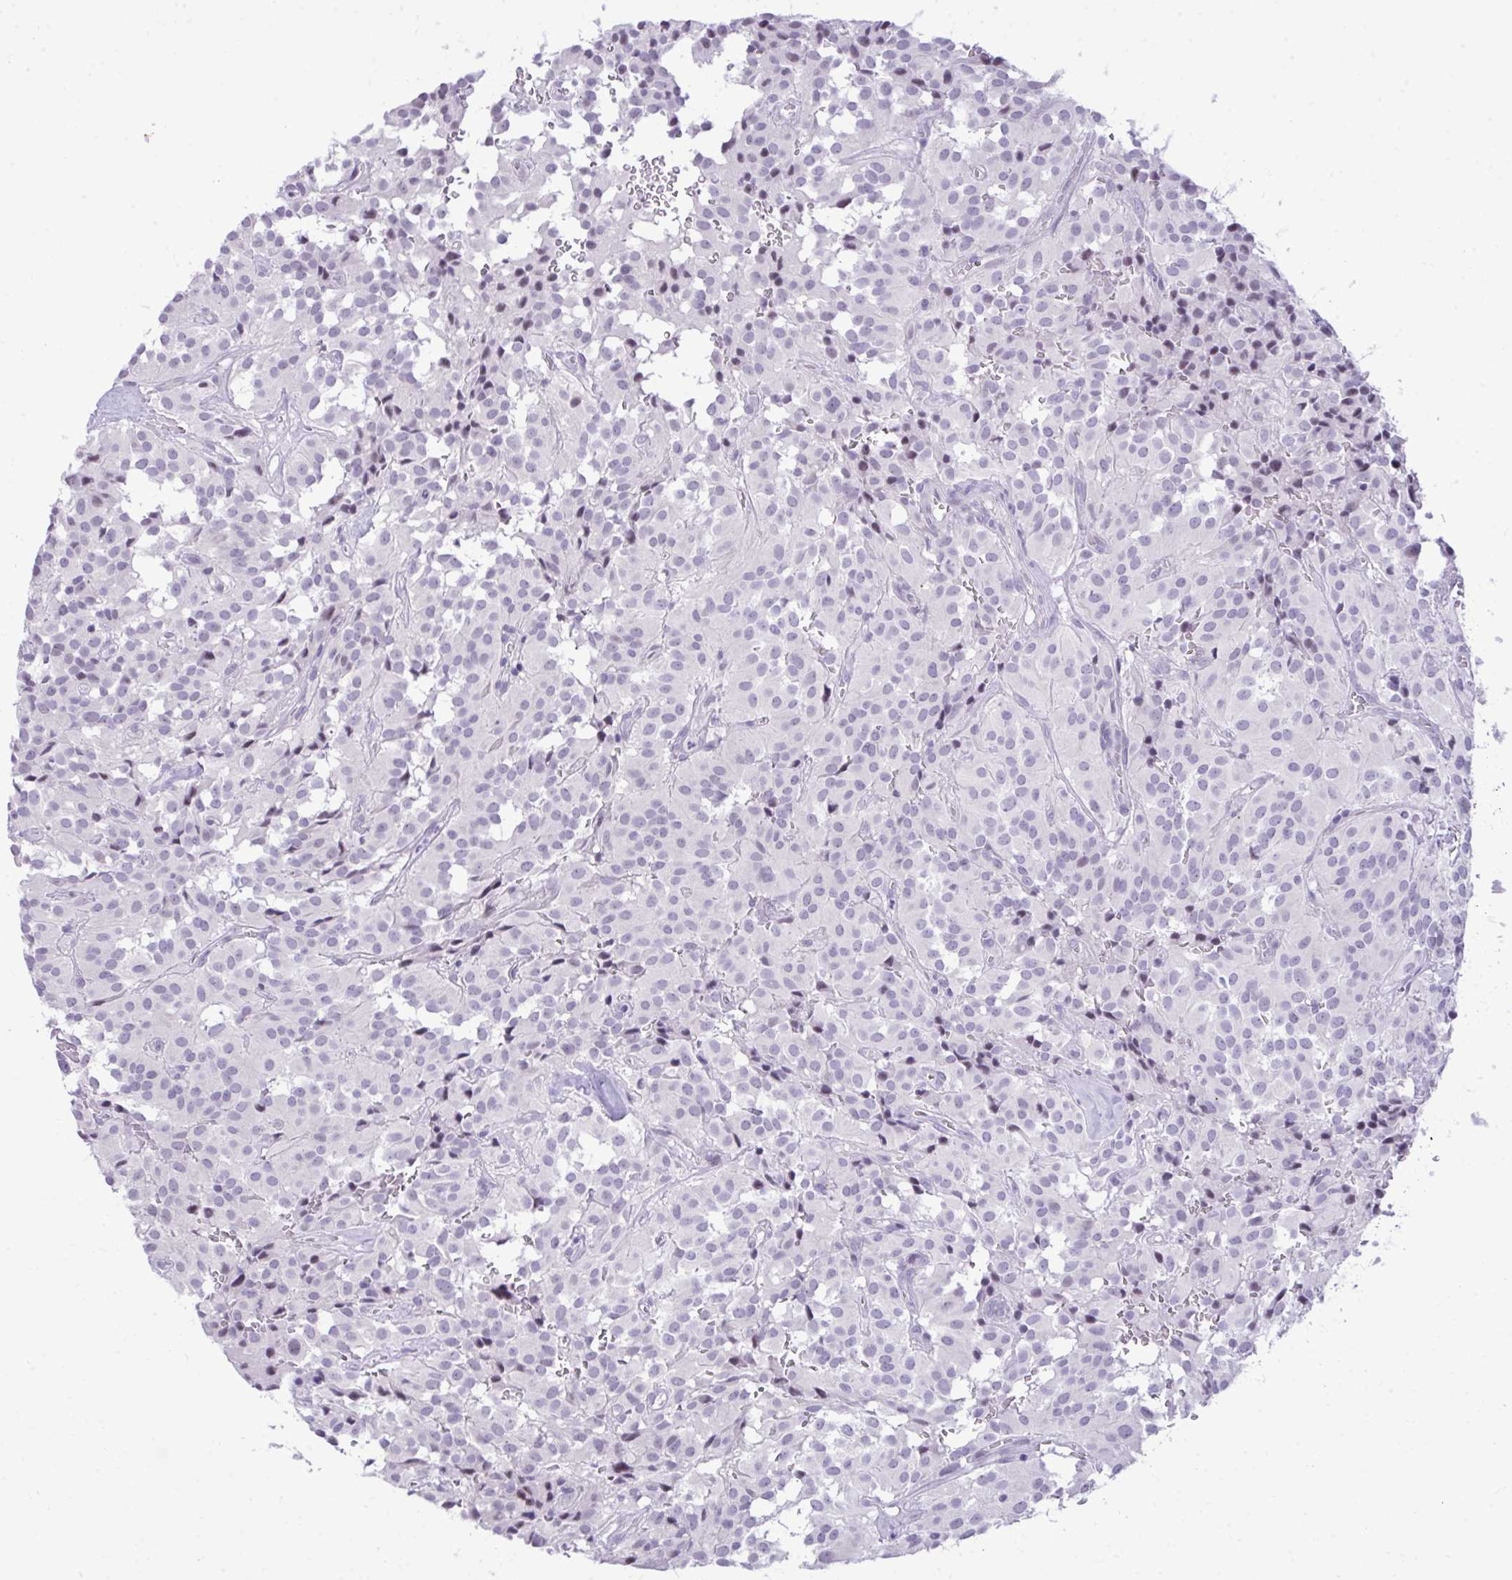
{"staining": {"intensity": "negative", "quantity": "none", "location": "none"}, "tissue": "glioma", "cell_type": "Tumor cells", "image_type": "cancer", "snomed": [{"axis": "morphology", "description": "Glioma, malignant, Low grade"}, {"axis": "topography", "description": "Brain"}], "caption": "An immunohistochemistry histopathology image of glioma is shown. There is no staining in tumor cells of glioma.", "gene": "EID3", "patient": {"sex": "male", "age": 42}}